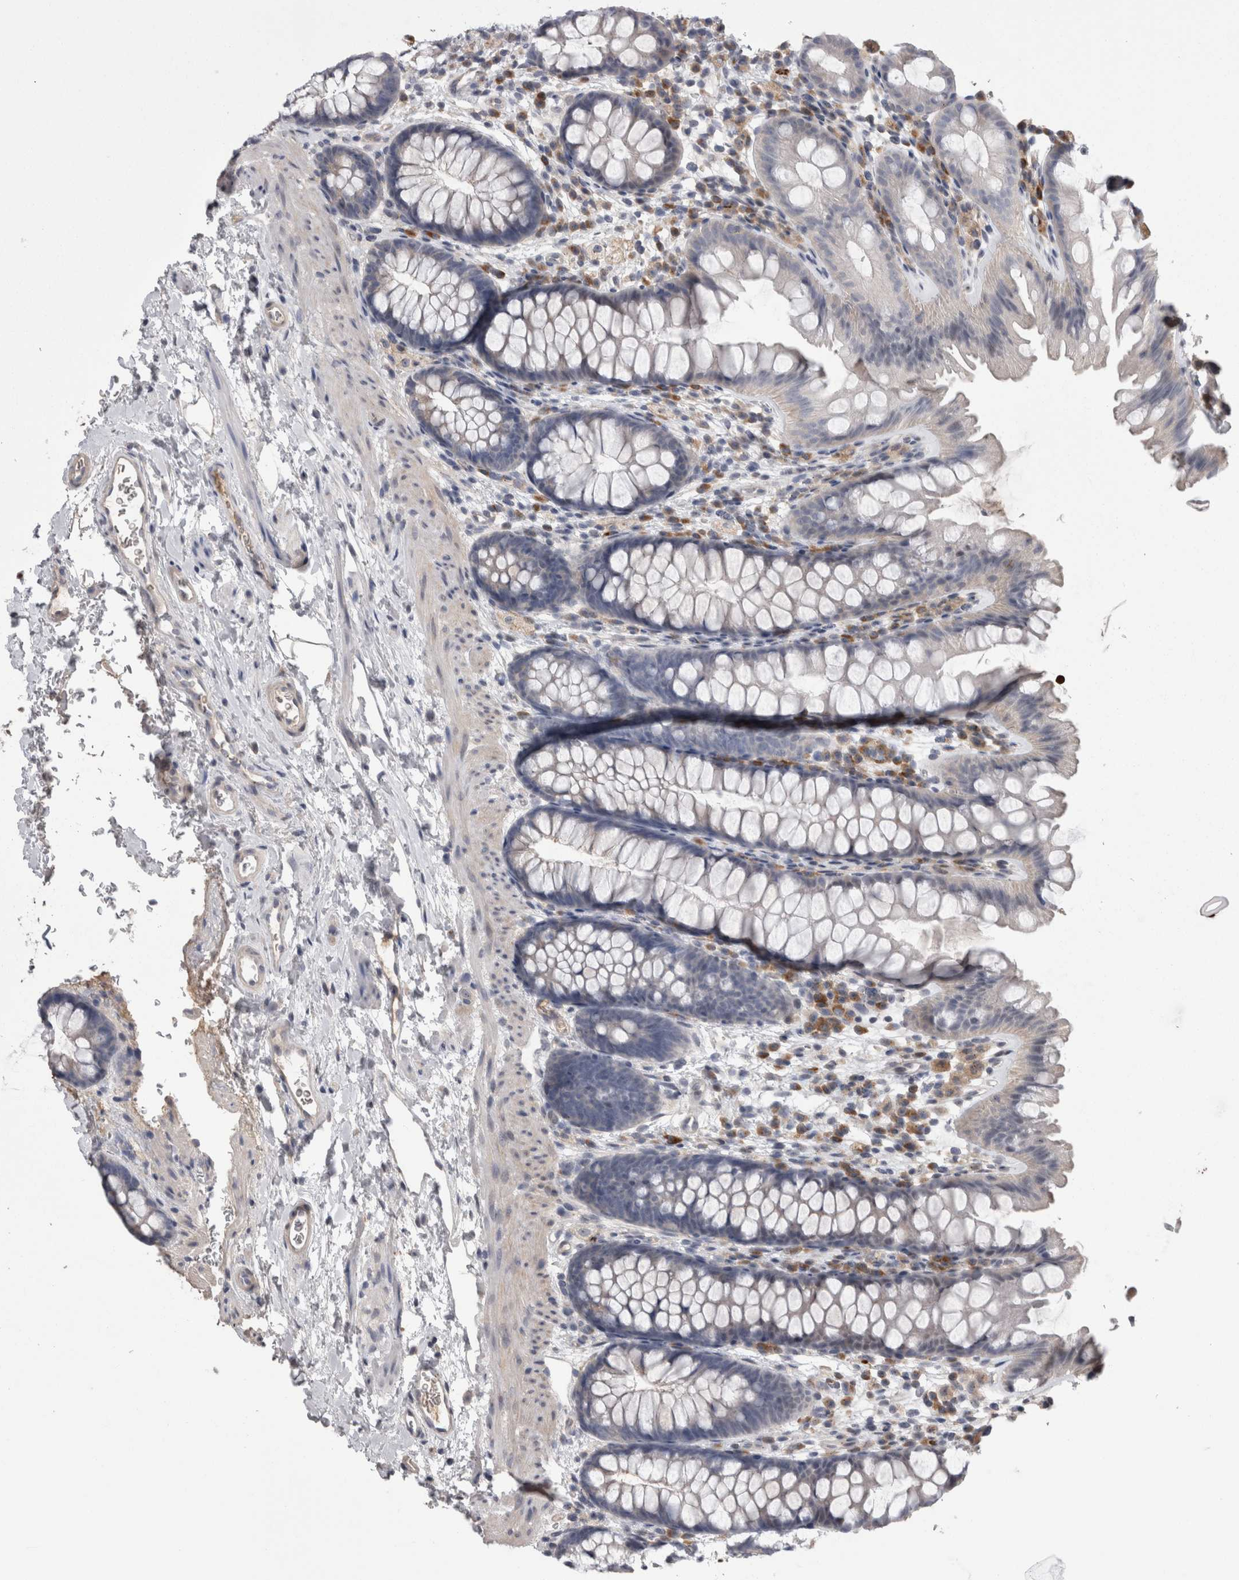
{"staining": {"intensity": "weak", "quantity": ">75%", "location": "cytoplasmic/membranous"}, "tissue": "colon", "cell_type": "Endothelial cells", "image_type": "normal", "snomed": [{"axis": "morphology", "description": "Normal tissue, NOS"}, {"axis": "topography", "description": "Colon"}], "caption": "Weak cytoplasmic/membranous positivity for a protein is appreciated in approximately >75% of endothelial cells of benign colon using immunohistochemistry.", "gene": "STC1", "patient": {"sex": "female", "age": 62}}